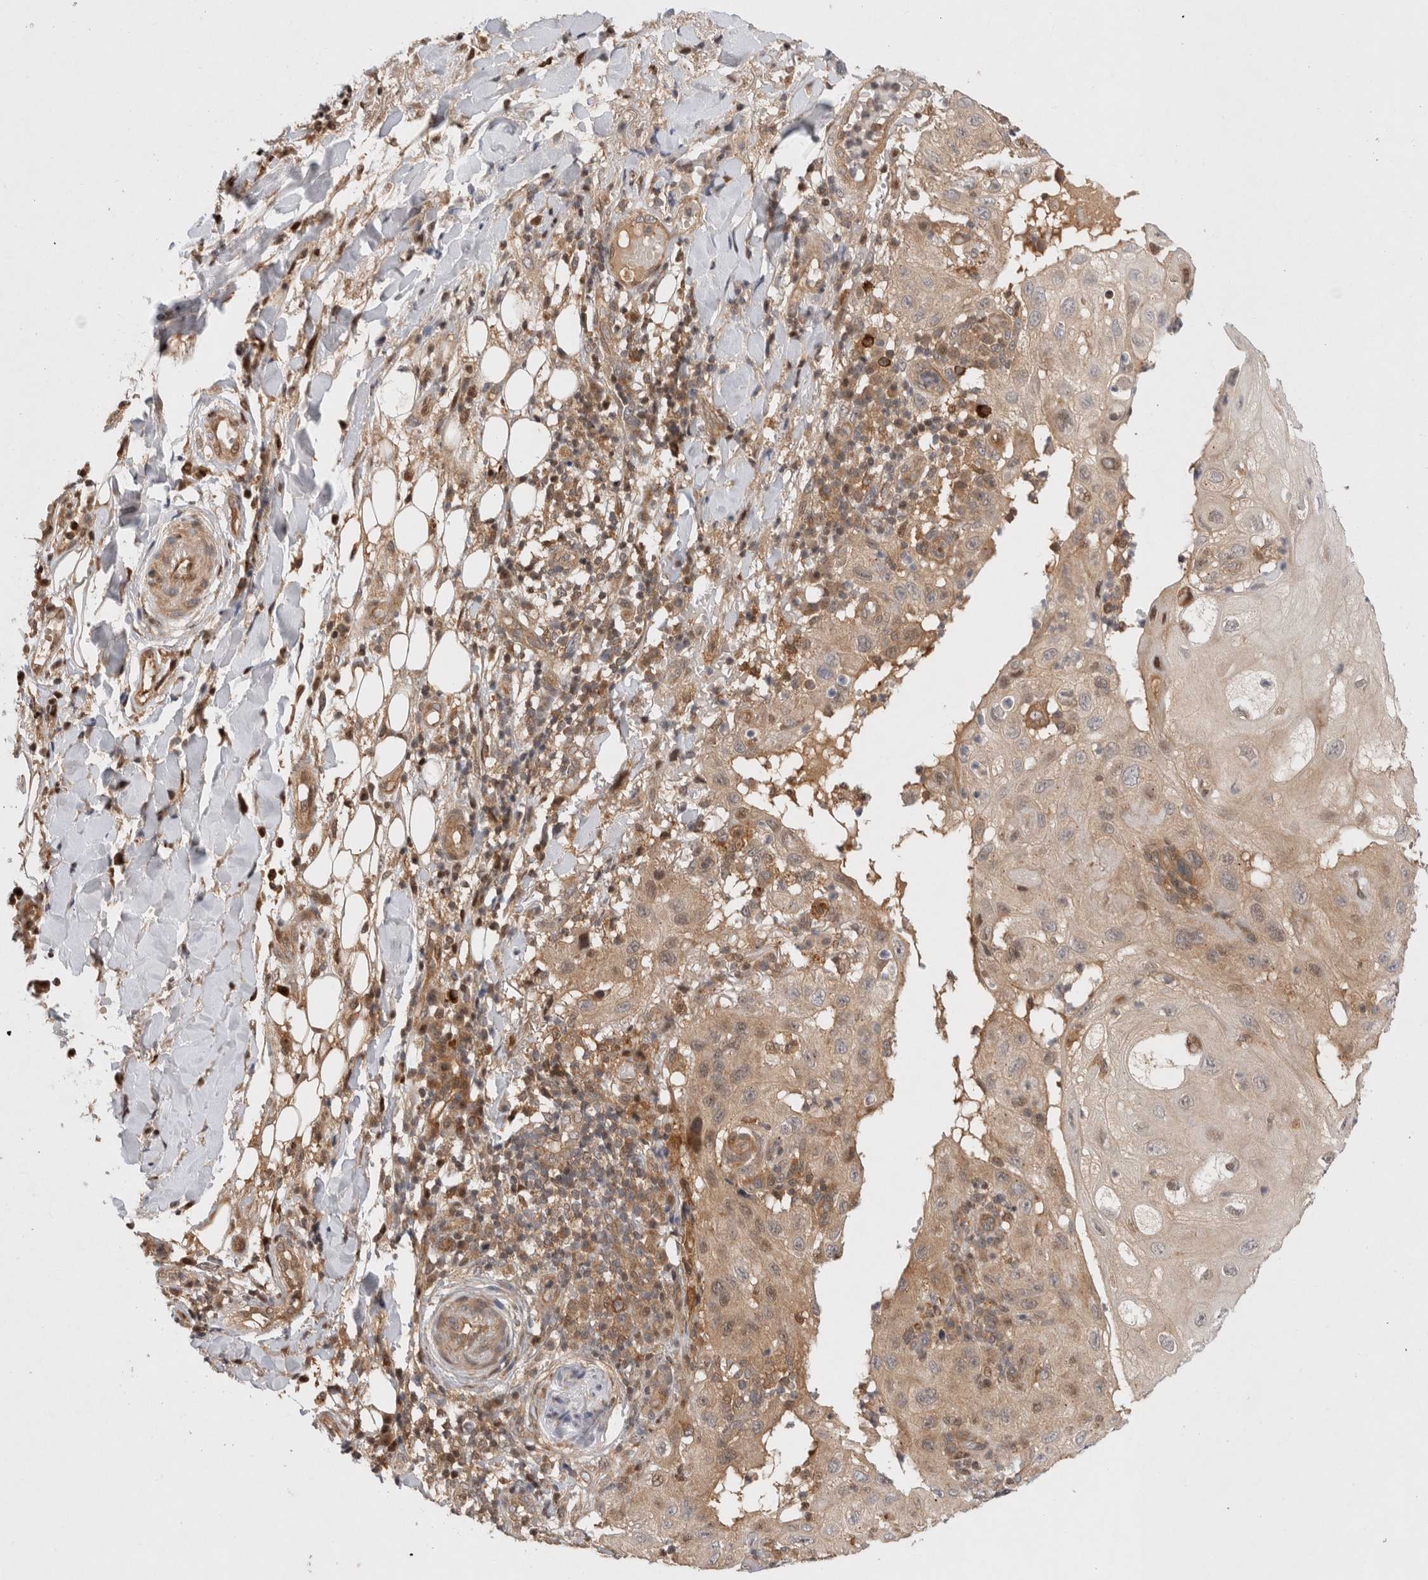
{"staining": {"intensity": "weak", "quantity": ">75%", "location": "cytoplasmic/membranous"}, "tissue": "skin cancer", "cell_type": "Tumor cells", "image_type": "cancer", "snomed": [{"axis": "morphology", "description": "Normal tissue, NOS"}, {"axis": "morphology", "description": "Squamous cell carcinoma, NOS"}, {"axis": "topography", "description": "Skin"}], "caption": "Skin cancer stained with a brown dye demonstrates weak cytoplasmic/membranous positive staining in about >75% of tumor cells.", "gene": "HTT", "patient": {"sex": "female", "age": 96}}